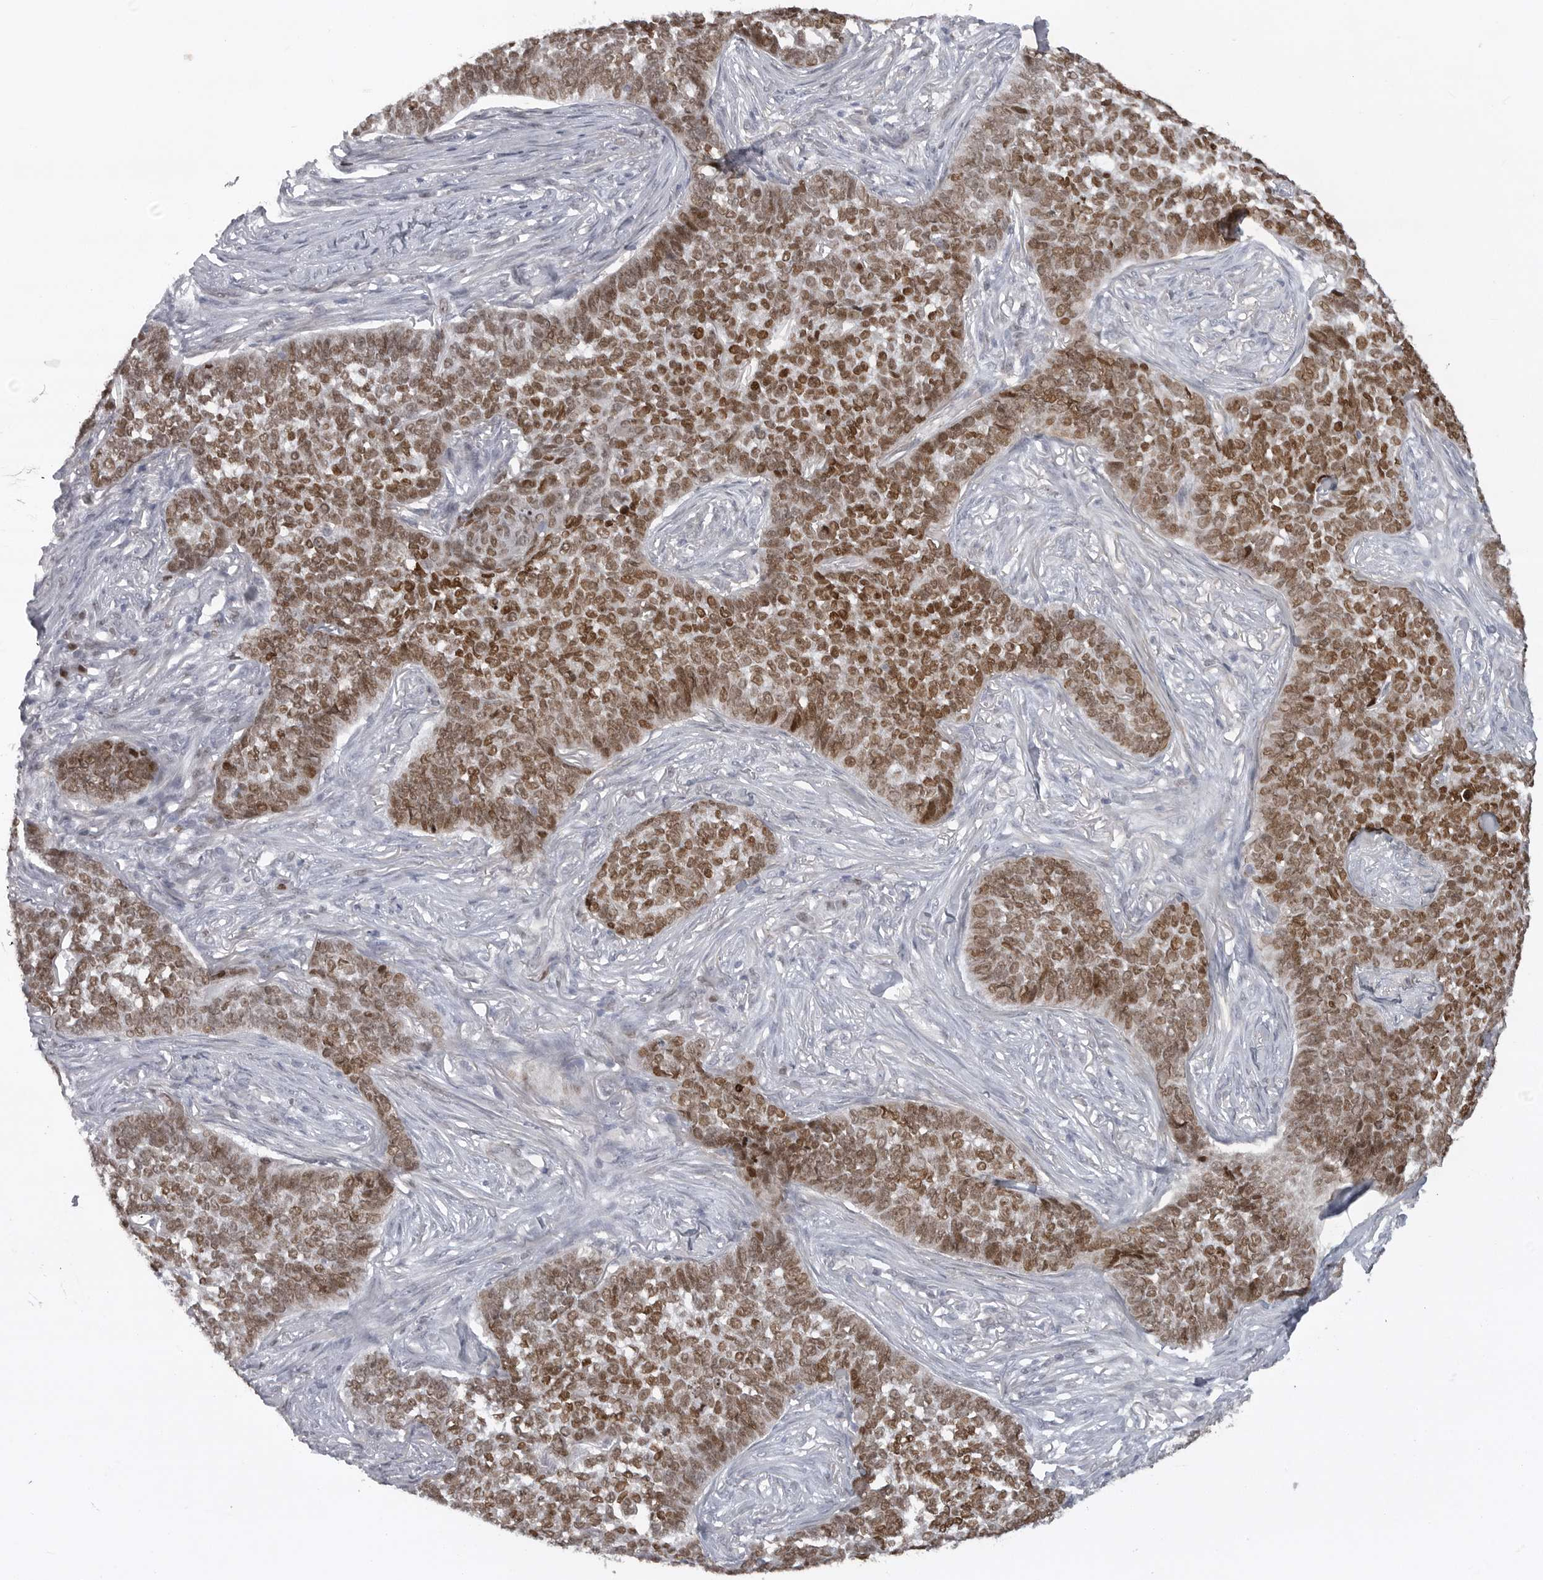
{"staining": {"intensity": "moderate", "quantity": ">75%", "location": "nuclear"}, "tissue": "skin cancer", "cell_type": "Tumor cells", "image_type": "cancer", "snomed": [{"axis": "morphology", "description": "Basal cell carcinoma"}, {"axis": "topography", "description": "Skin"}], "caption": "Moderate nuclear protein staining is seen in about >75% of tumor cells in basal cell carcinoma (skin). (Stains: DAB in brown, nuclei in blue, Microscopy: brightfield microscopy at high magnification).", "gene": "HMGN3", "patient": {"sex": "male", "age": 85}}